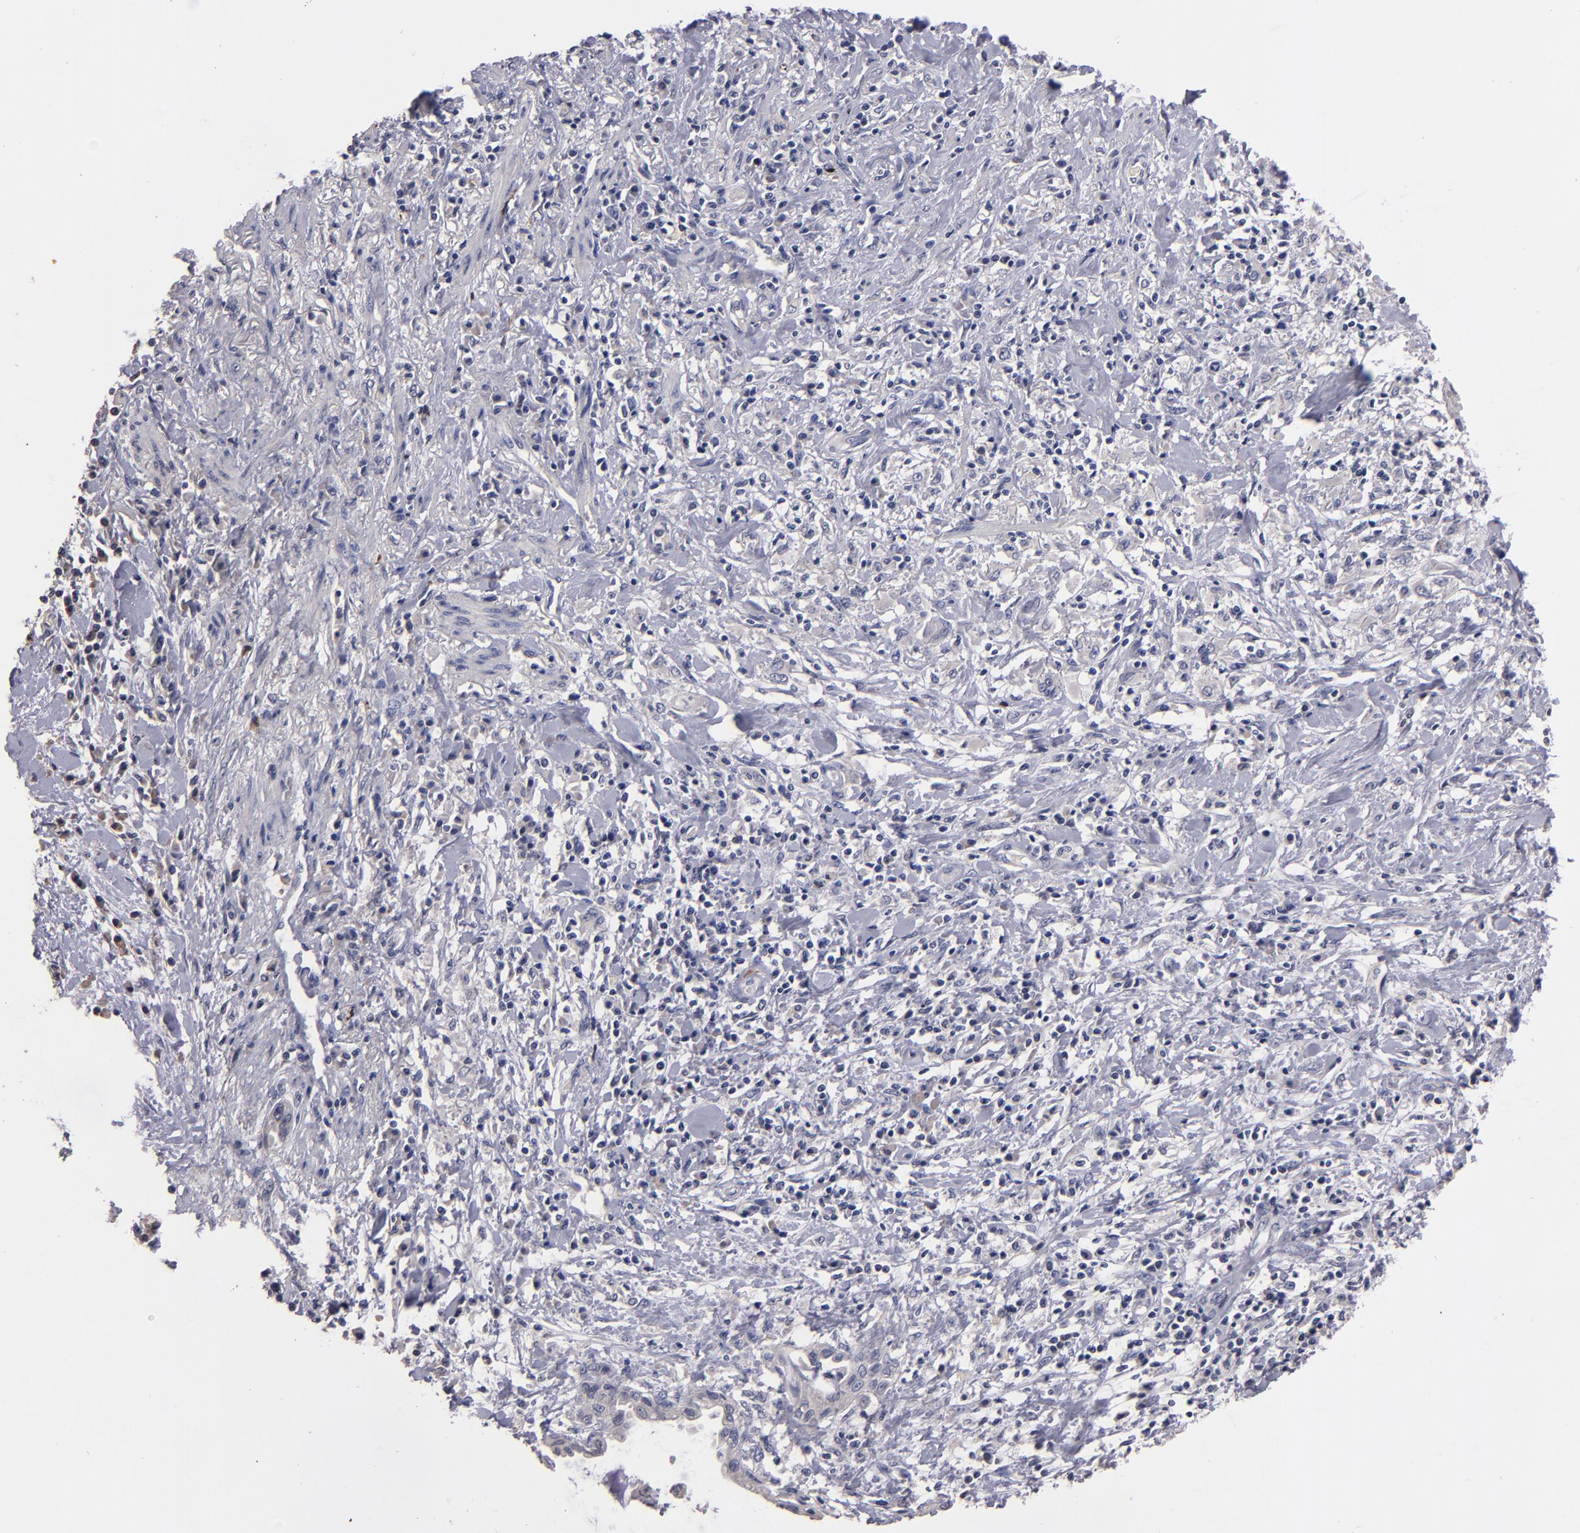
{"staining": {"intensity": "negative", "quantity": "none", "location": "none"}, "tissue": "pancreatic cancer", "cell_type": "Tumor cells", "image_type": "cancer", "snomed": [{"axis": "morphology", "description": "Adenocarcinoma, NOS"}, {"axis": "topography", "description": "Pancreas"}], "caption": "Pancreatic adenocarcinoma was stained to show a protein in brown. There is no significant staining in tumor cells.", "gene": "S100A1", "patient": {"sex": "female", "age": 64}}